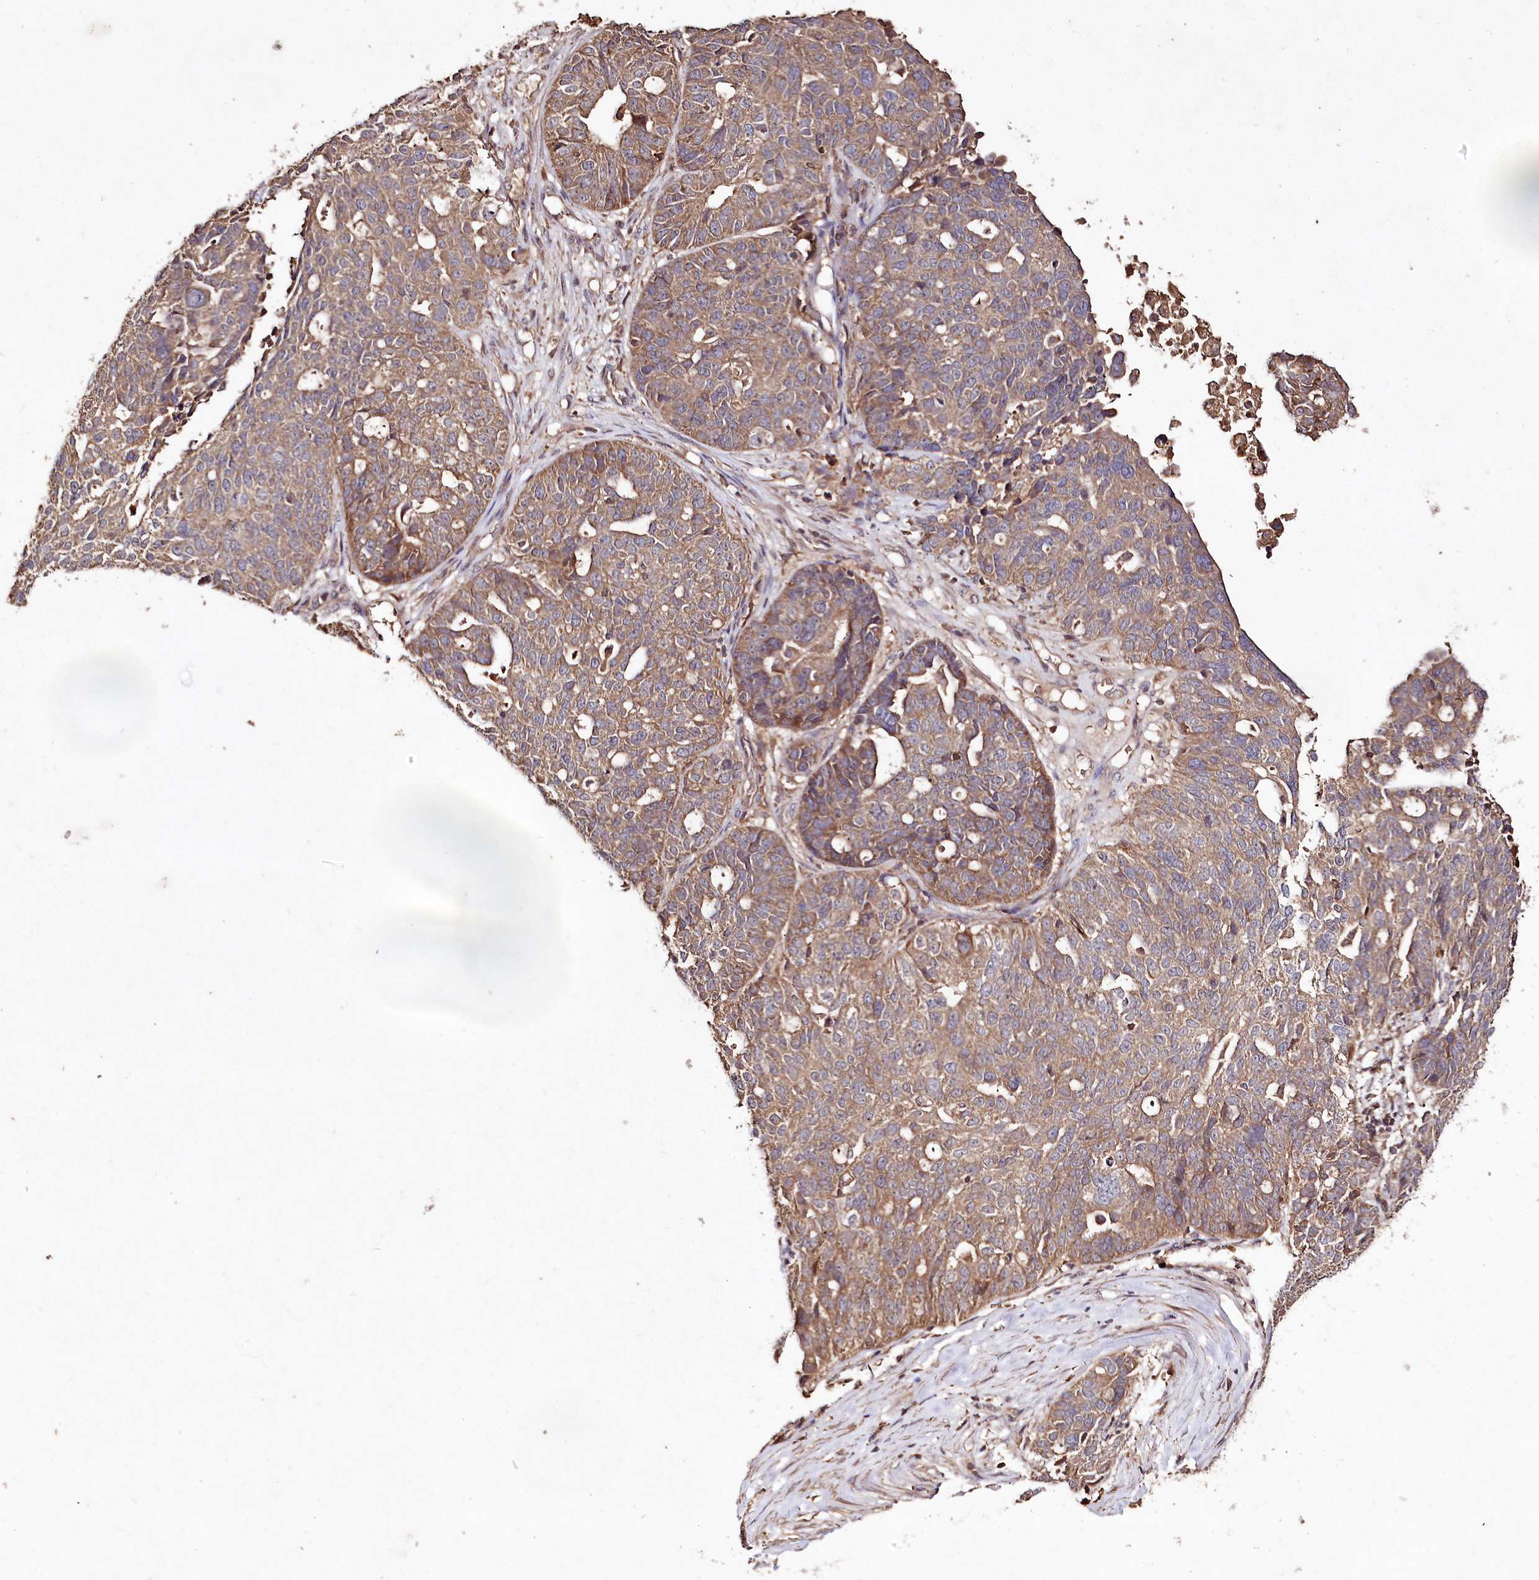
{"staining": {"intensity": "moderate", "quantity": ">75%", "location": "cytoplasmic/membranous"}, "tissue": "ovarian cancer", "cell_type": "Tumor cells", "image_type": "cancer", "snomed": [{"axis": "morphology", "description": "Cystadenocarcinoma, serous, NOS"}, {"axis": "topography", "description": "Ovary"}], "caption": "Tumor cells demonstrate medium levels of moderate cytoplasmic/membranous expression in approximately >75% of cells in human serous cystadenocarcinoma (ovarian).", "gene": "FAM53B", "patient": {"sex": "female", "age": 59}}